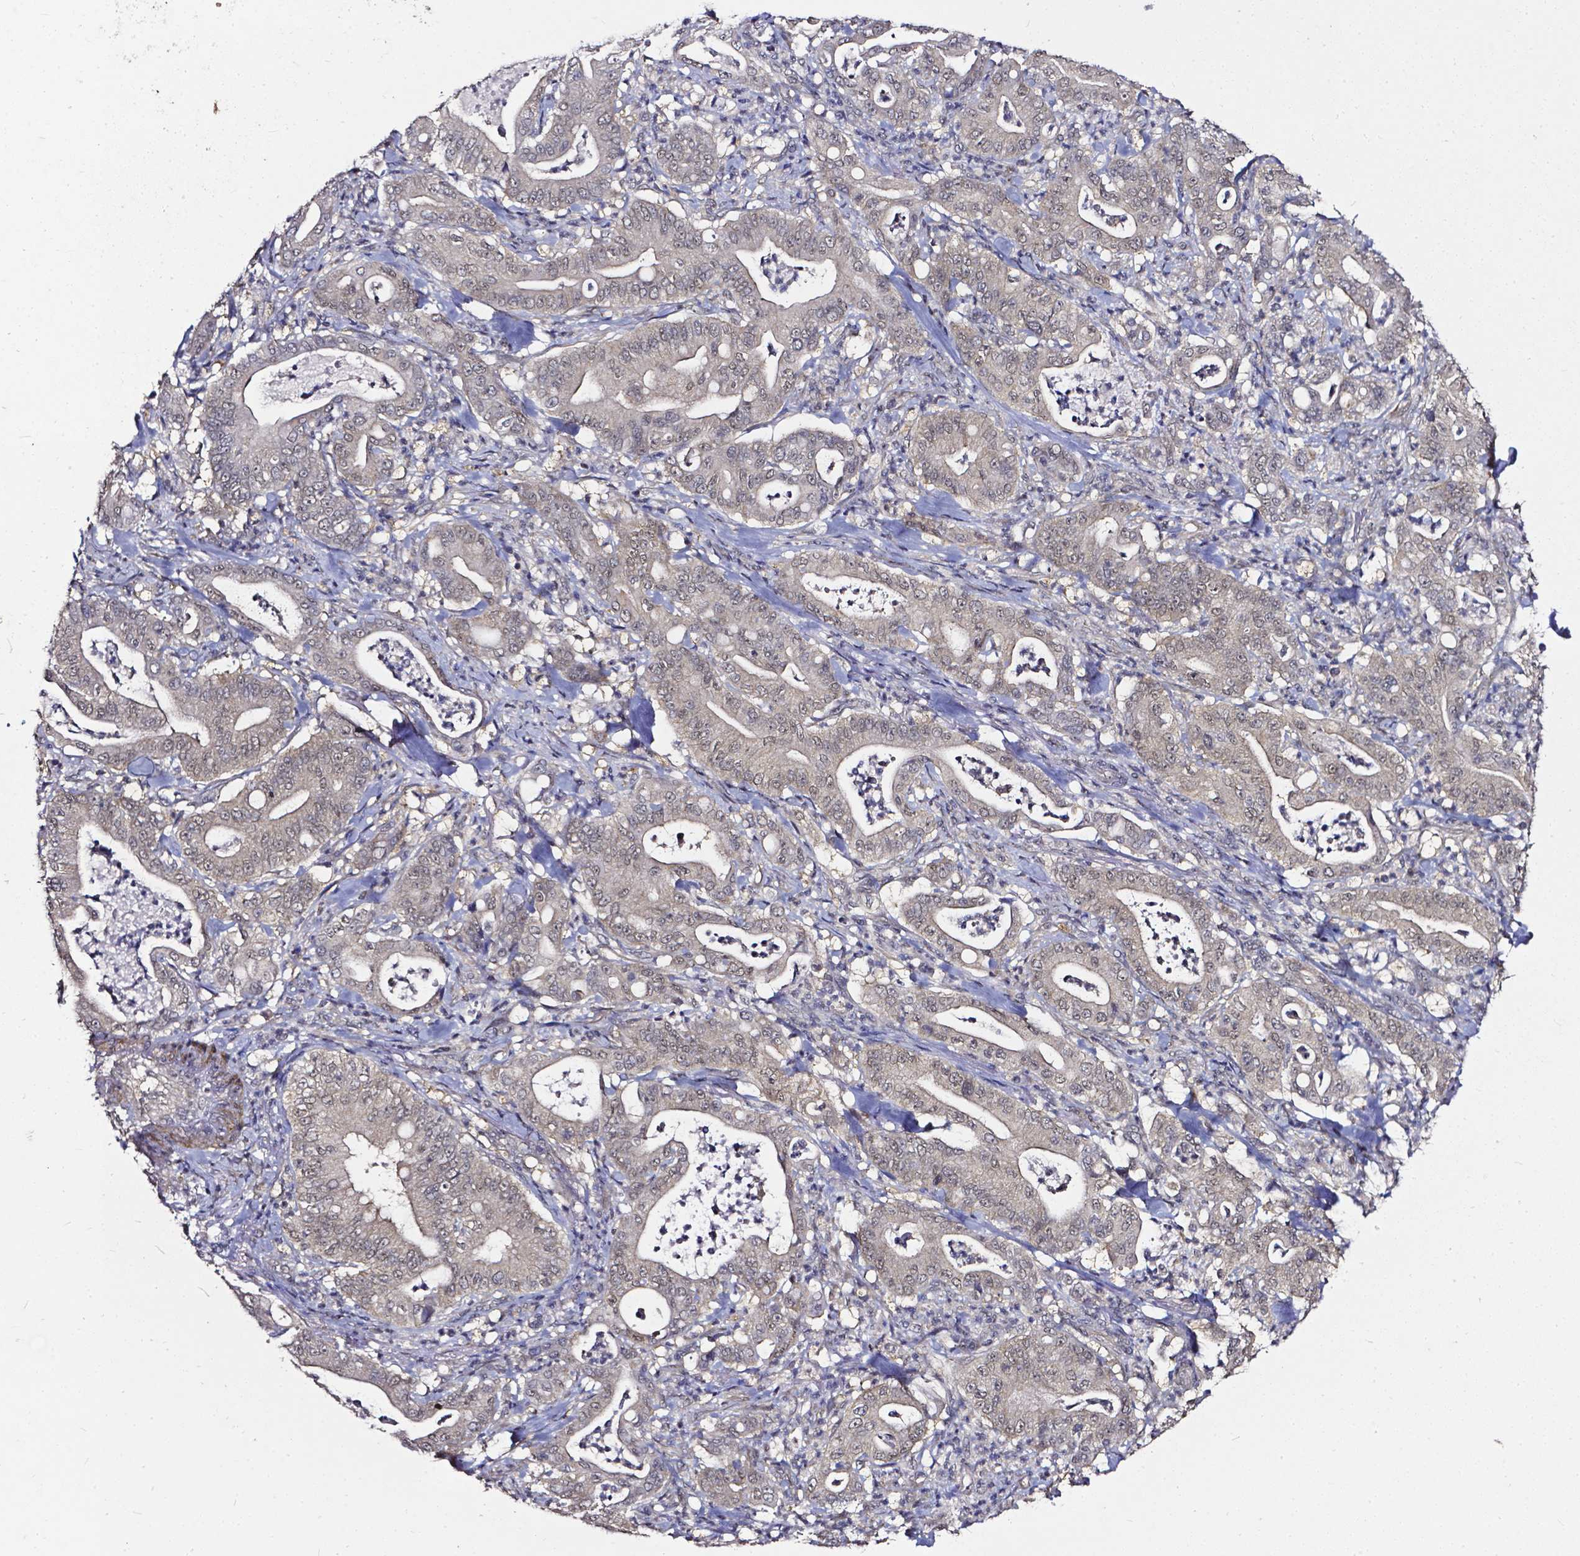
{"staining": {"intensity": "negative", "quantity": "none", "location": "none"}, "tissue": "pancreatic cancer", "cell_type": "Tumor cells", "image_type": "cancer", "snomed": [{"axis": "morphology", "description": "Adenocarcinoma, NOS"}, {"axis": "topography", "description": "Pancreas"}], "caption": "IHC image of neoplastic tissue: pancreatic cancer stained with DAB (3,3'-diaminobenzidine) reveals no significant protein staining in tumor cells.", "gene": "OTUB1", "patient": {"sex": "male", "age": 71}}